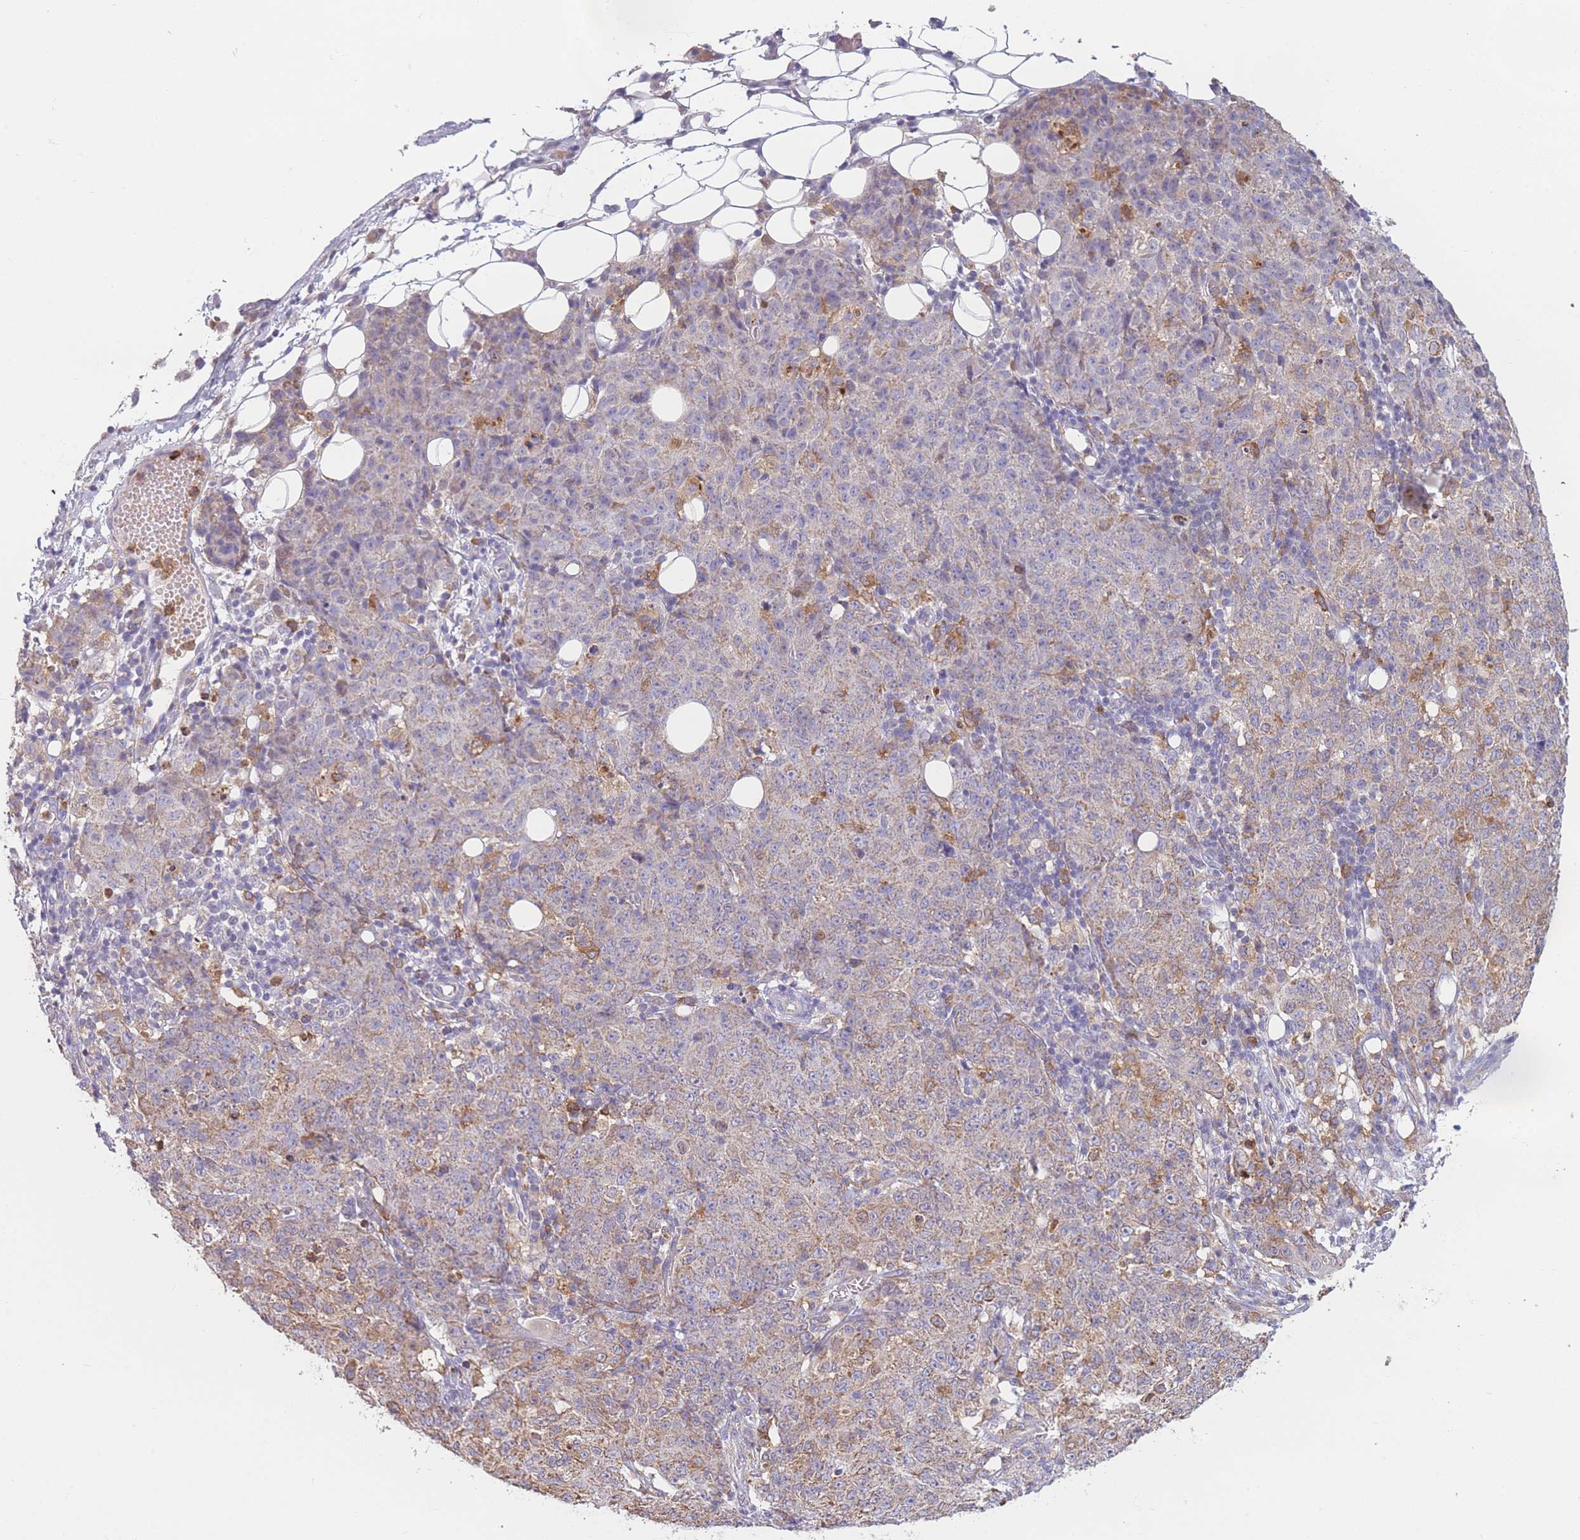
{"staining": {"intensity": "moderate", "quantity": "25%-75%", "location": "cytoplasmic/membranous"}, "tissue": "ovarian cancer", "cell_type": "Tumor cells", "image_type": "cancer", "snomed": [{"axis": "morphology", "description": "Carcinoma, endometroid"}, {"axis": "topography", "description": "Ovary"}], "caption": "The photomicrograph reveals a brown stain indicating the presence of a protein in the cytoplasmic/membranous of tumor cells in ovarian cancer.", "gene": "PRAM1", "patient": {"sex": "female", "age": 42}}